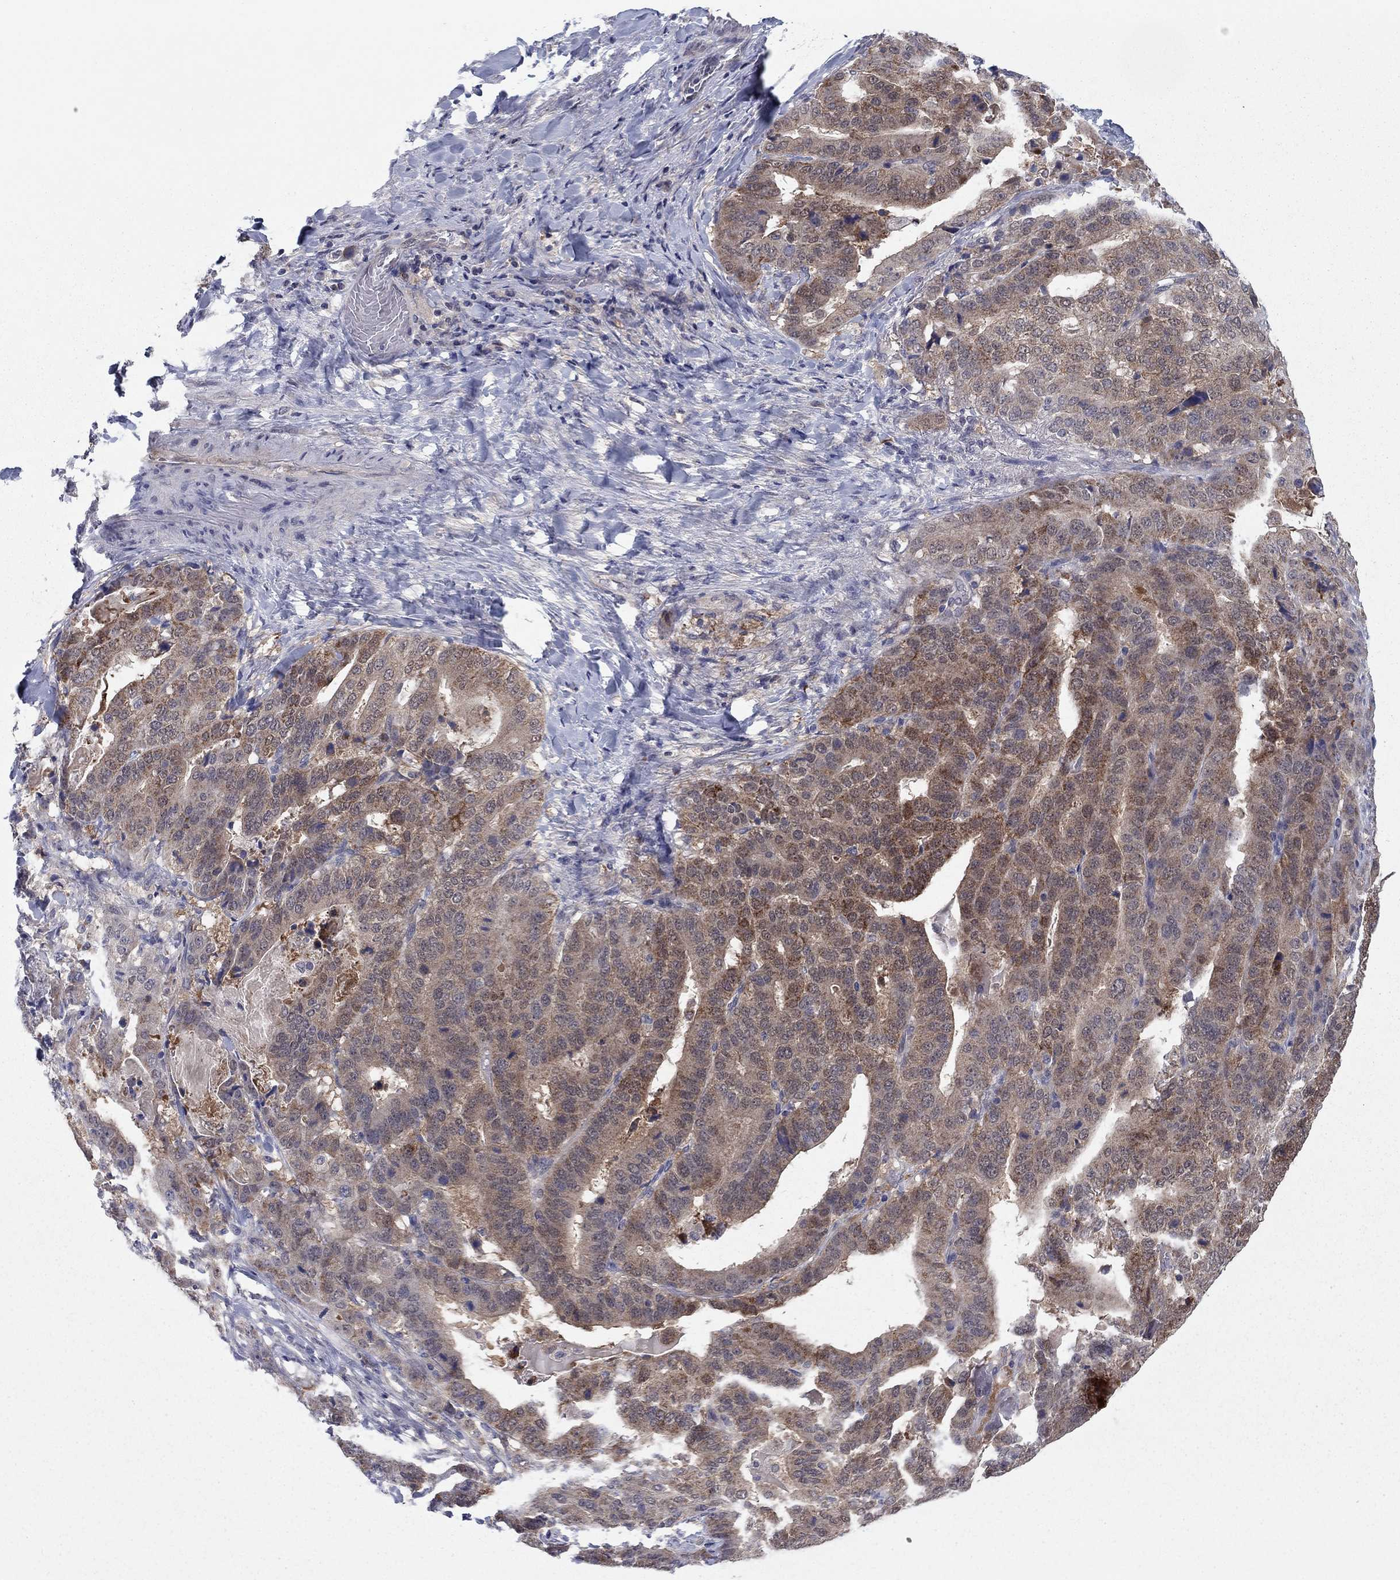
{"staining": {"intensity": "moderate", "quantity": "25%-75%", "location": "cytoplasmic/membranous"}, "tissue": "stomach cancer", "cell_type": "Tumor cells", "image_type": "cancer", "snomed": [{"axis": "morphology", "description": "Adenocarcinoma, NOS"}, {"axis": "topography", "description": "Stomach"}], "caption": "An immunohistochemistry (IHC) image of neoplastic tissue is shown. Protein staining in brown shows moderate cytoplasmic/membranous positivity in stomach cancer within tumor cells.", "gene": "GRHPR", "patient": {"sex": "male", "age": 48}}